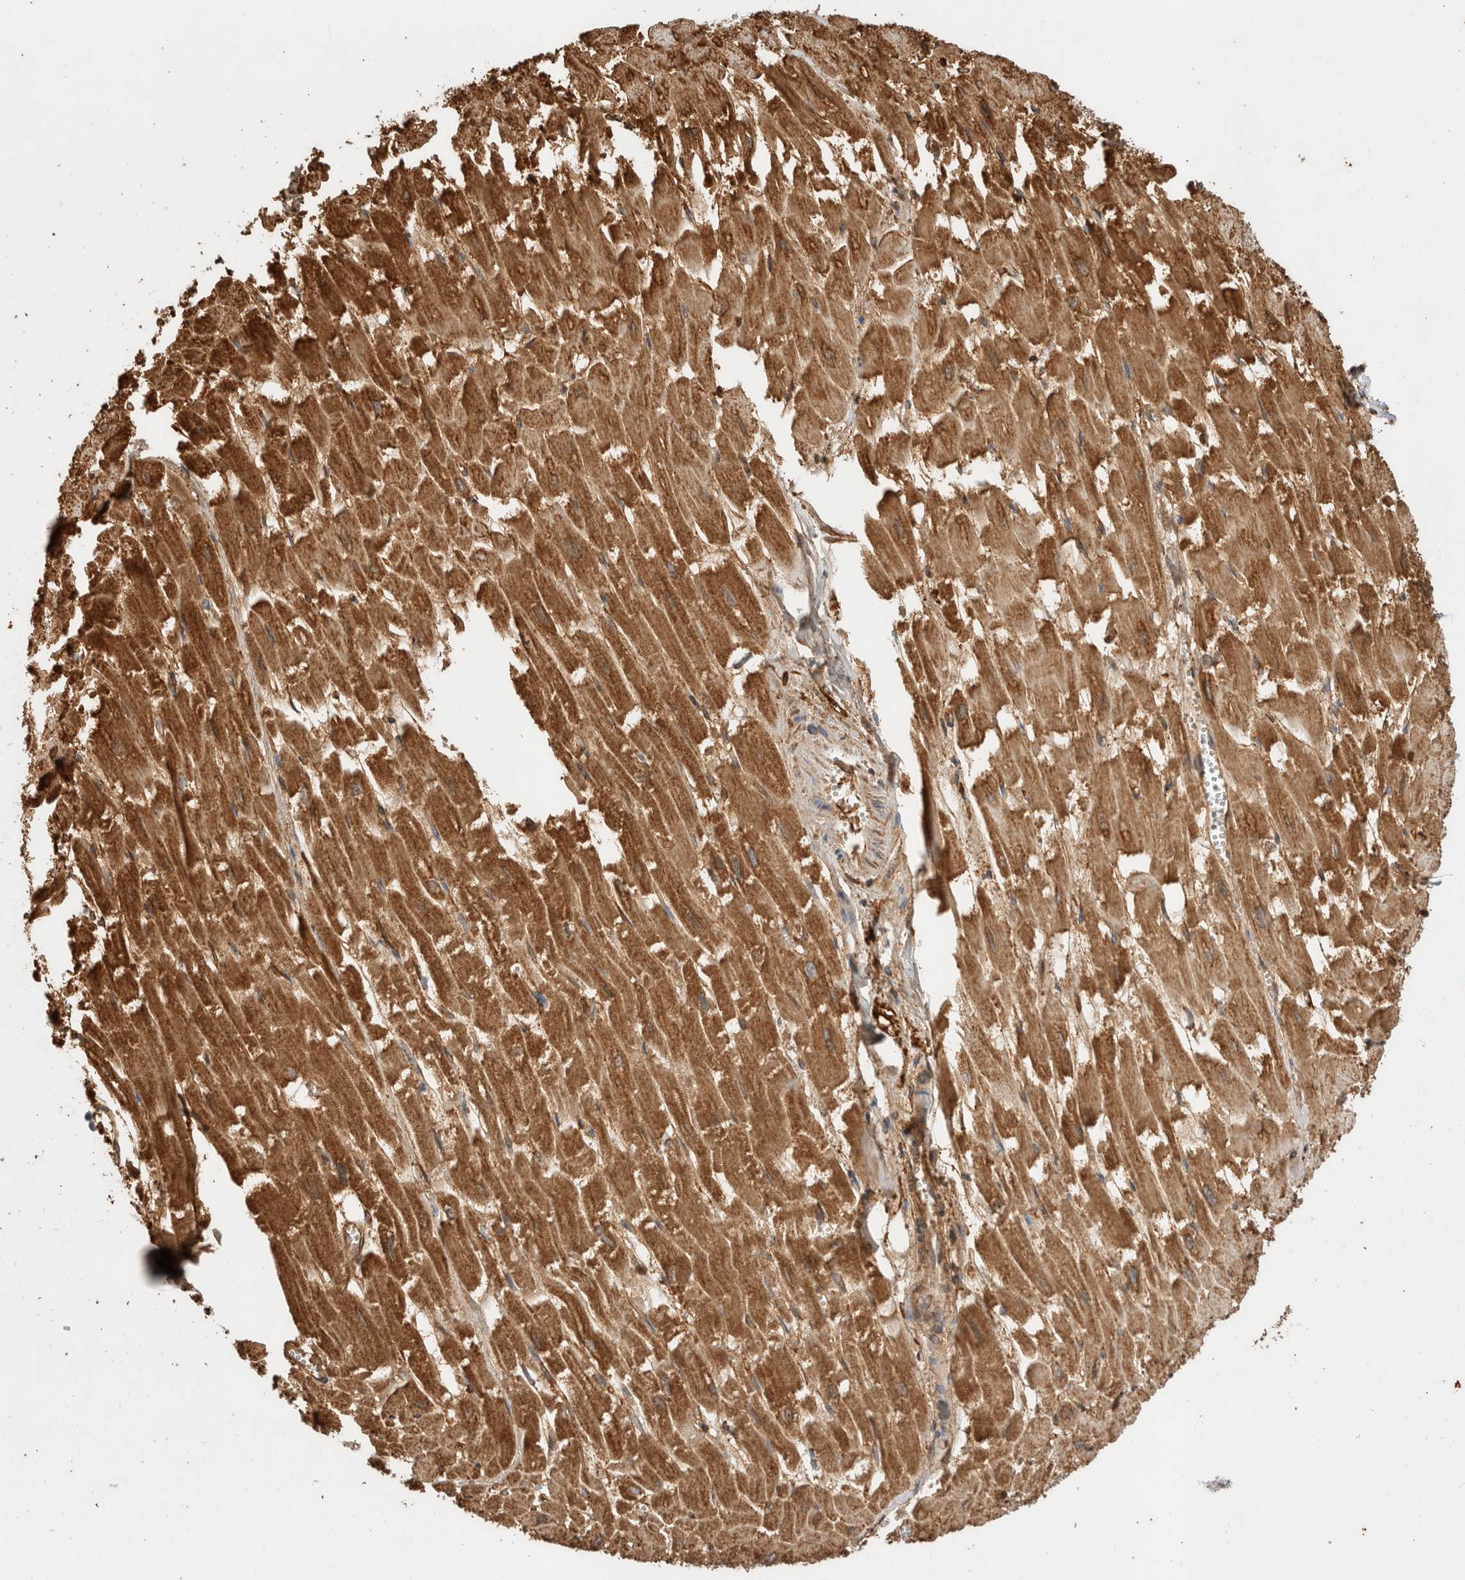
{"staining": {"intensity": "moderate", "quantity": ">75%", "location": "cytoplasmic/membranous"}, "tissue": "heart muscle", "cell_type": "Cardiomyocytes", "image_type": "normal", "snomed": [{"axis": "morphology", "description": "Normal tissue, NOS"}, {"axis": "topography", "description": "Heart"}], "caption": "Immunohistochemistry (DAB (3,3'-diaminobenzidine)) staining of benign human heart muscle demonstrates moderate cytoplasmic/membranous protein positivity in approximately >75% of cardiomyocytes. (DAB IHC with brightfield microscopy, high magnification).", "gene": "ZNF397", "patient": {"sex": "male", "age": 54}}